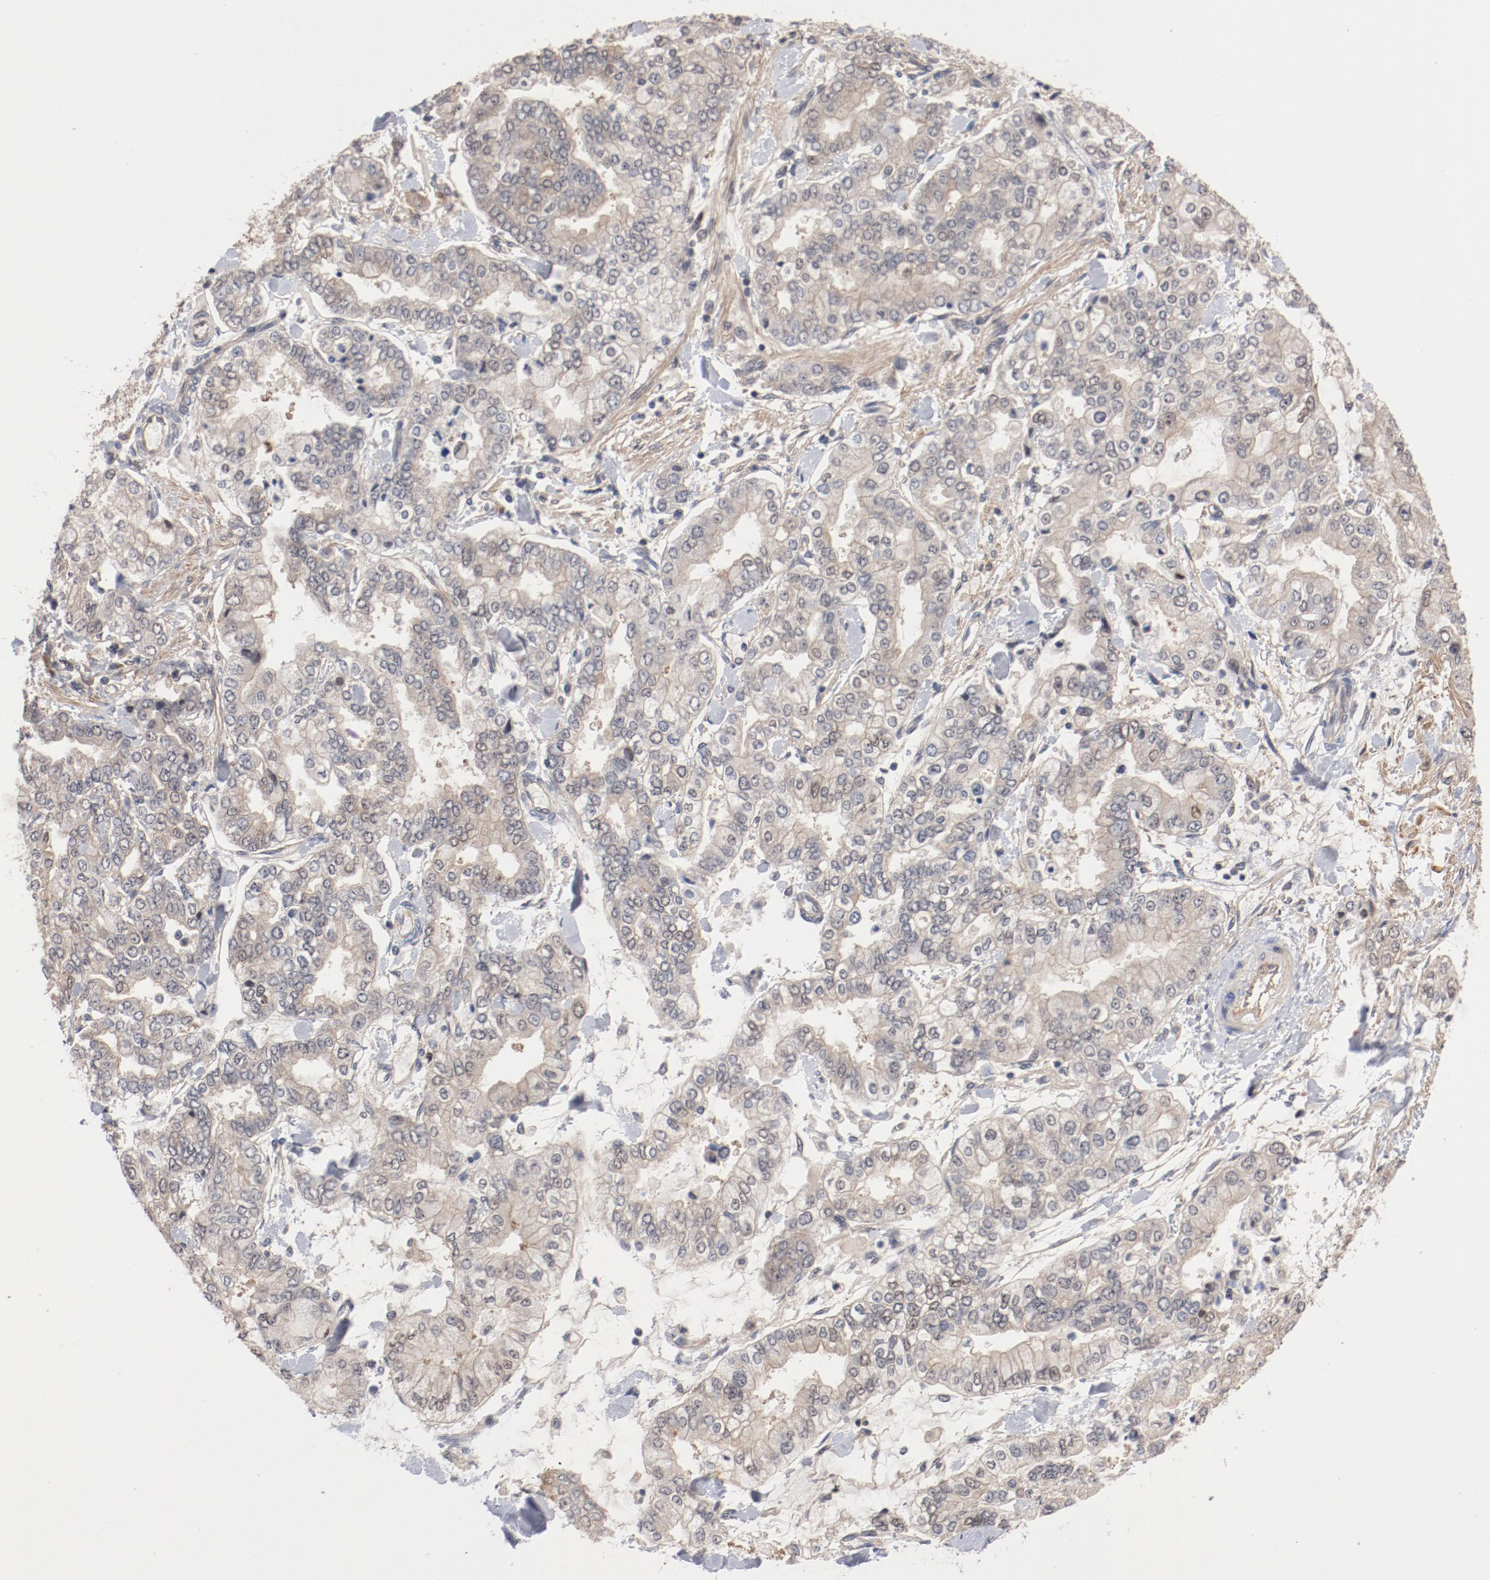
{"staining": {"intensity": "negative", "quantity": "none", "location": "none"}, "tissue": "stomach cancer", "cell_type": "Tumor cells", "image_type": "cancer", "snomed": [{"axis": "morphology", "description": "Normal tissue, NOS"}, {"axis": "morphology", "description": "Adenocarcinoma, NOS"}, {"axis": "topography", "description": "Stomach, upper"}, {"axis": "topography", "description": "Stomach"}], "caption": "High power microscopy histopathology image of an immunohistochemistry (IHC) histopathology image of stomach adenocarcinoma, revealing no significant staining in tumor cells.", "gene": "PITPNM2", "patient": {"sex": "male", "age": 76}}